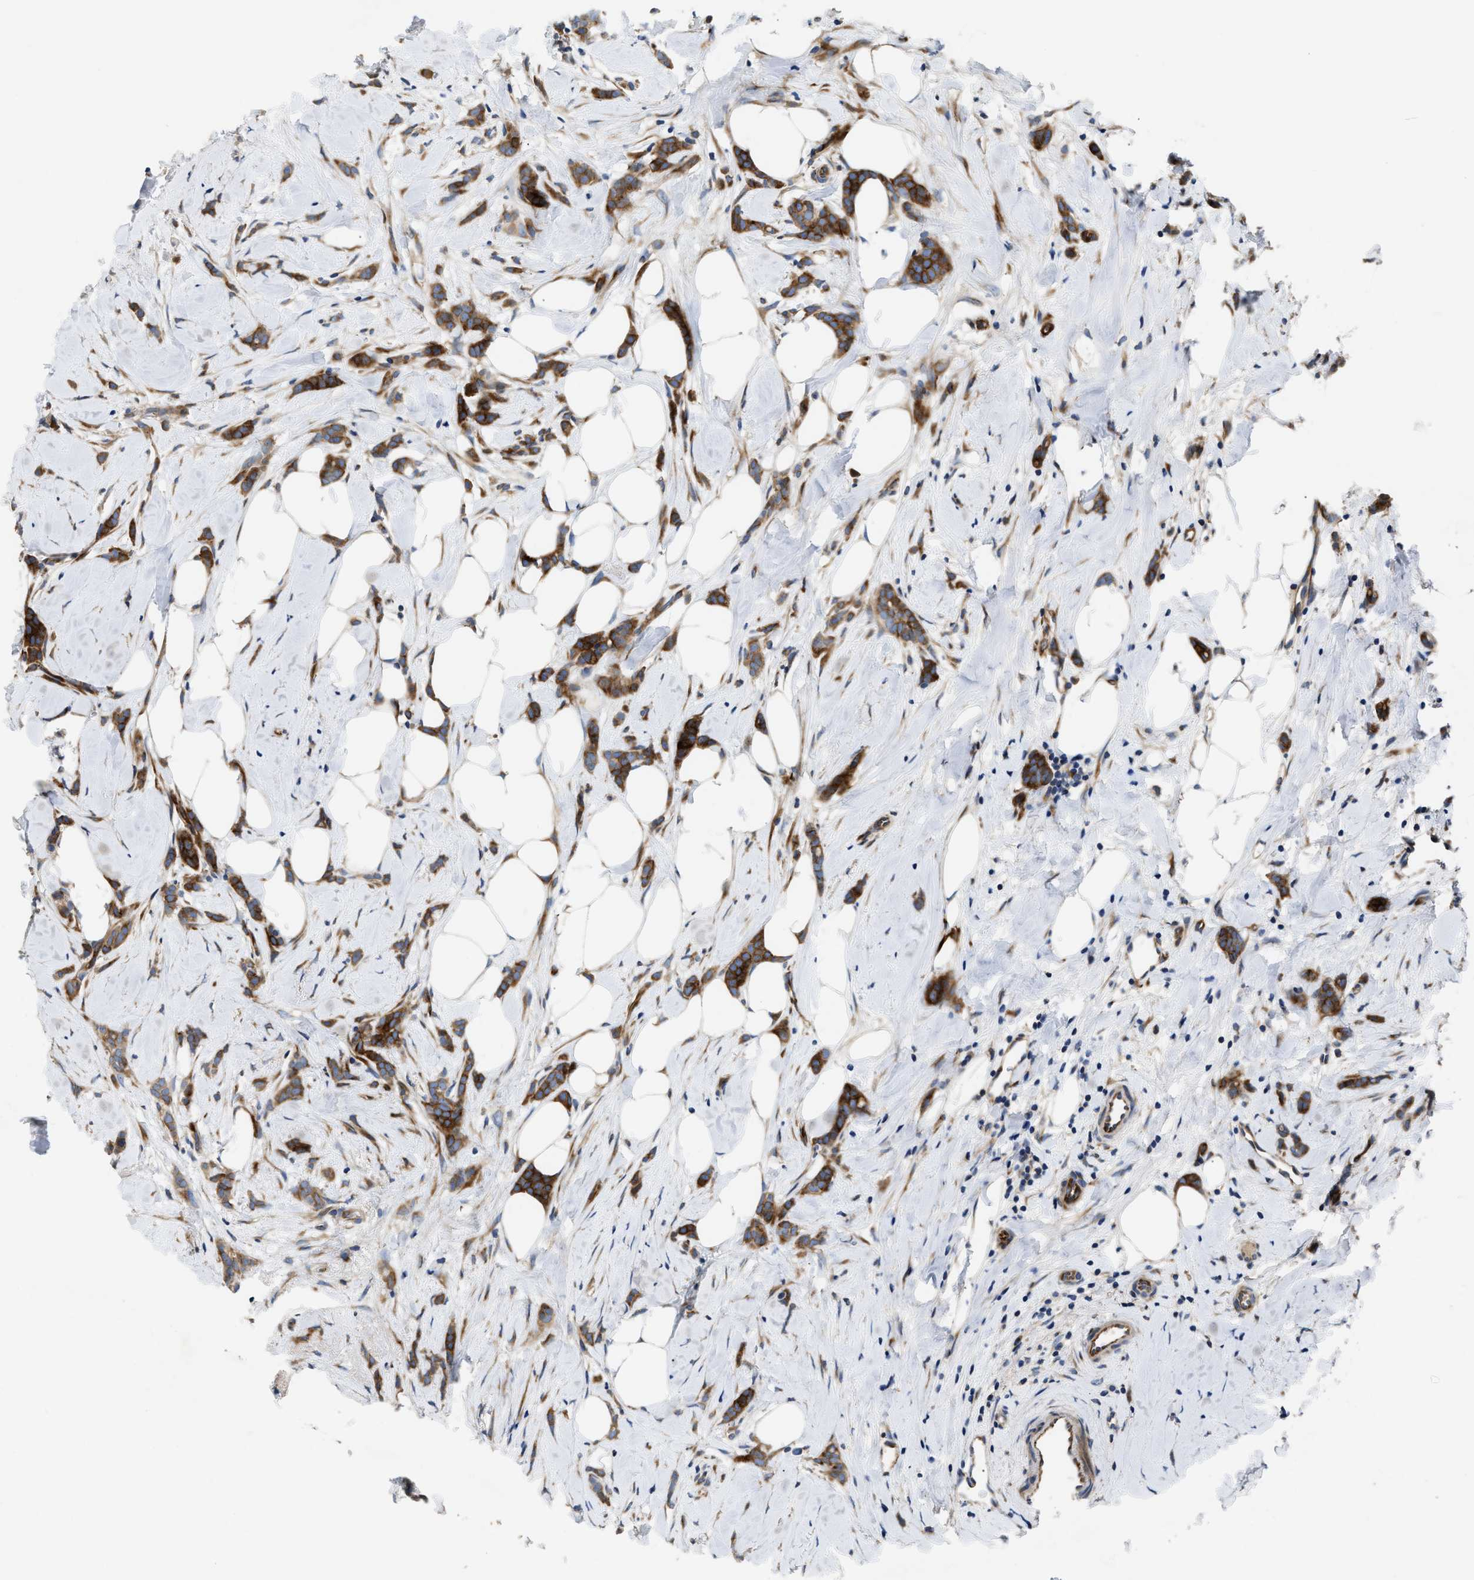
{"staining": {"intensity": "strong", "quantity": ">75%", "location": "cytoplasmic/membranous"}, "tissue": "breast cancer", "cell_type": "Tumor cells", "image_type": "cancer", "snomed": [{"axis": "morphology", "description": "Lobular carcinoma, in situ"}, {"axis": "morphology", "description": "Lobular carcinoma"}, {"axis": "topography", "description": "Breast"}], "caption": "There is high levels of strong cytoplasmic/membranous staining in tumor cells of lobular carcinoma (breast), as demonstrated by immunohistochemical staining (brown color).", "gene": "IL17RC", "patient": {"sex": "female", "age": 41}}